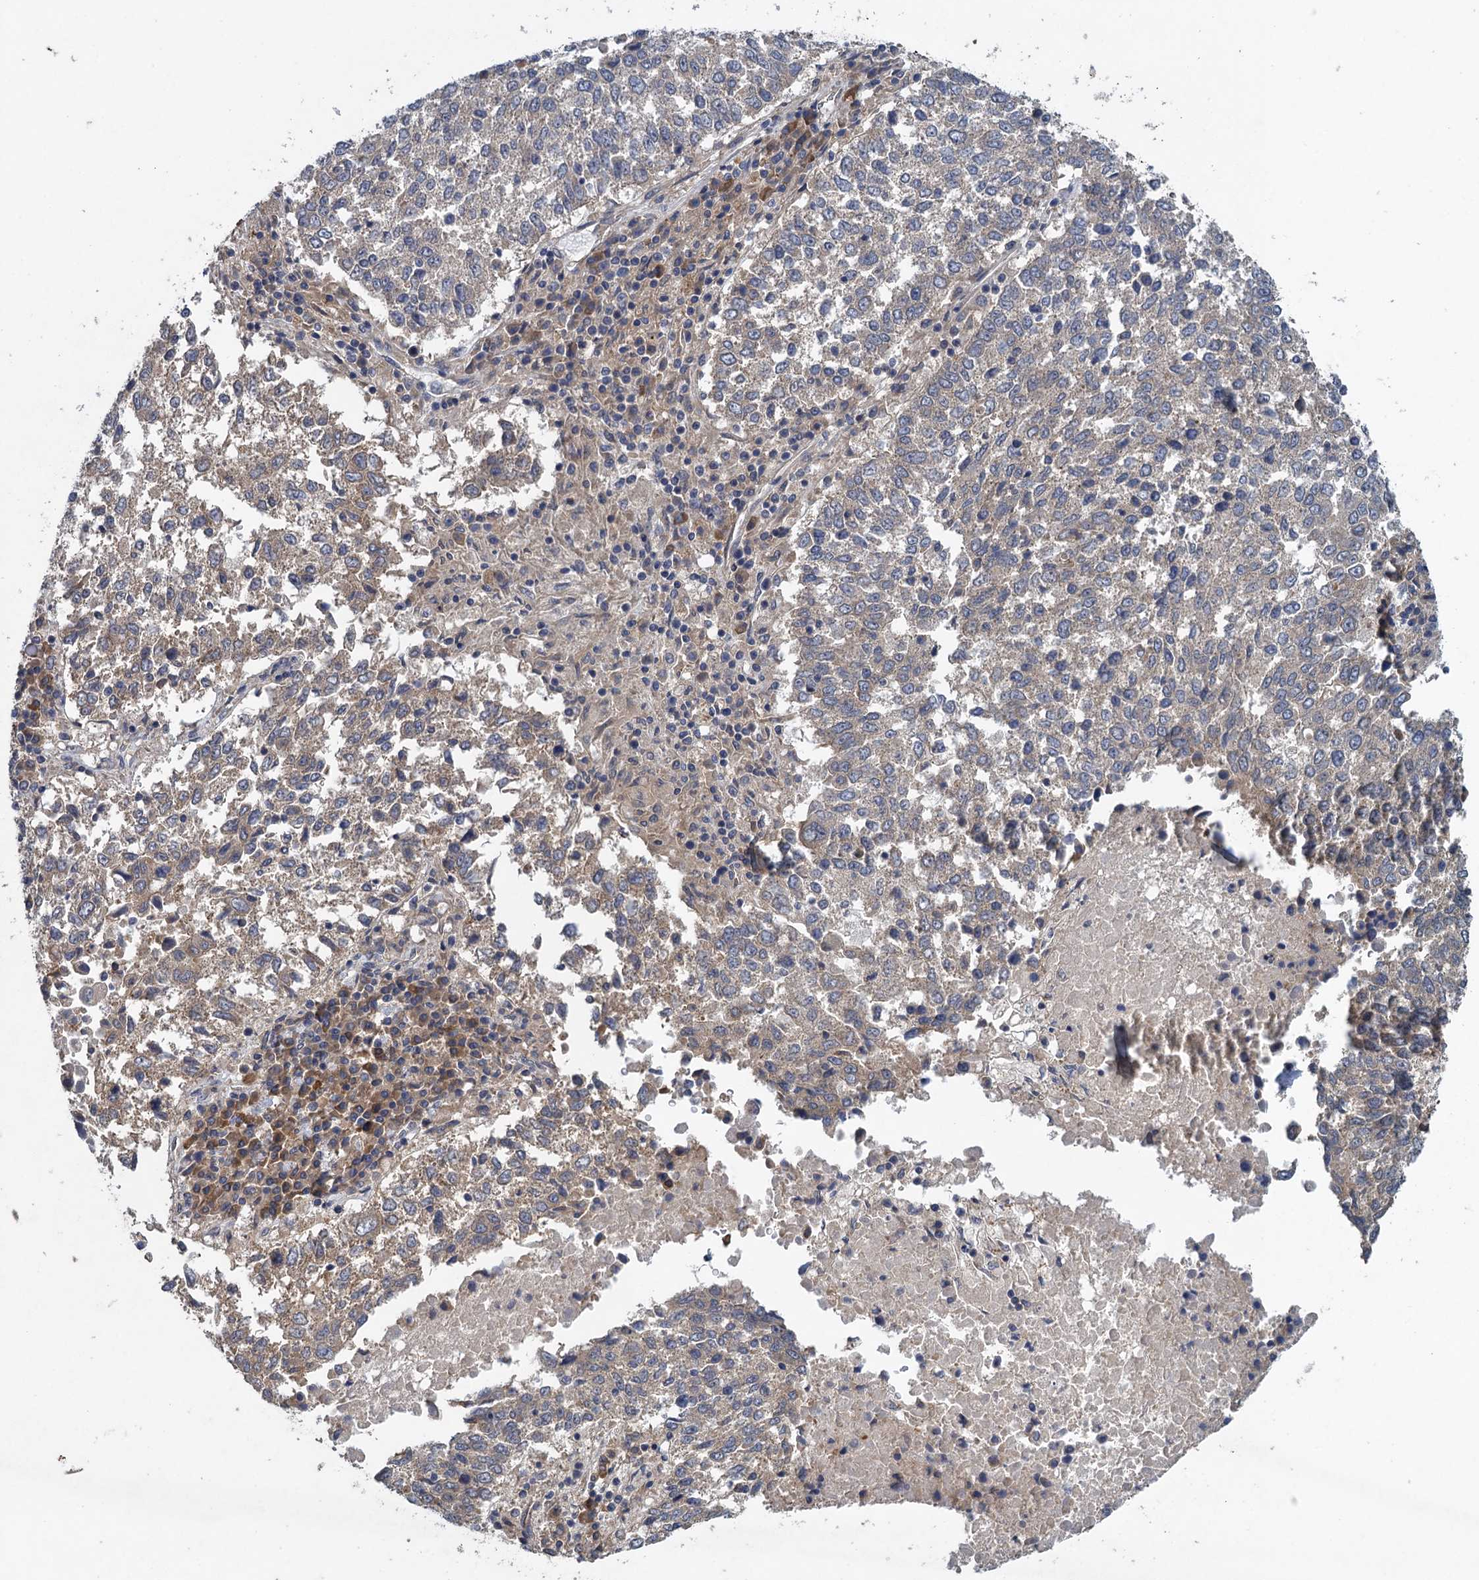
{"staining": {"intensity": "weak", "quantity": "<25%", "location": "cytoplasmic/membranous"}, "tissue": "lung cancer", "cell_type": "Tumor cells", "image_type": "cancer", "snomed": [{"axis": "morphology", "description": "Squamous cell carcinoma, NOS"}, {"axis": "topography", "description": "Lung"}], "caption": "IHC histopathology image of neoplastic tissue: lung cancer stained with DAB shows no significant protein staining in tumor cells. (Brightfield microscopy of DAB IHC at high magnification).", "gene": "CNTN5", "patient": {"sex": "male", "age": 73}}